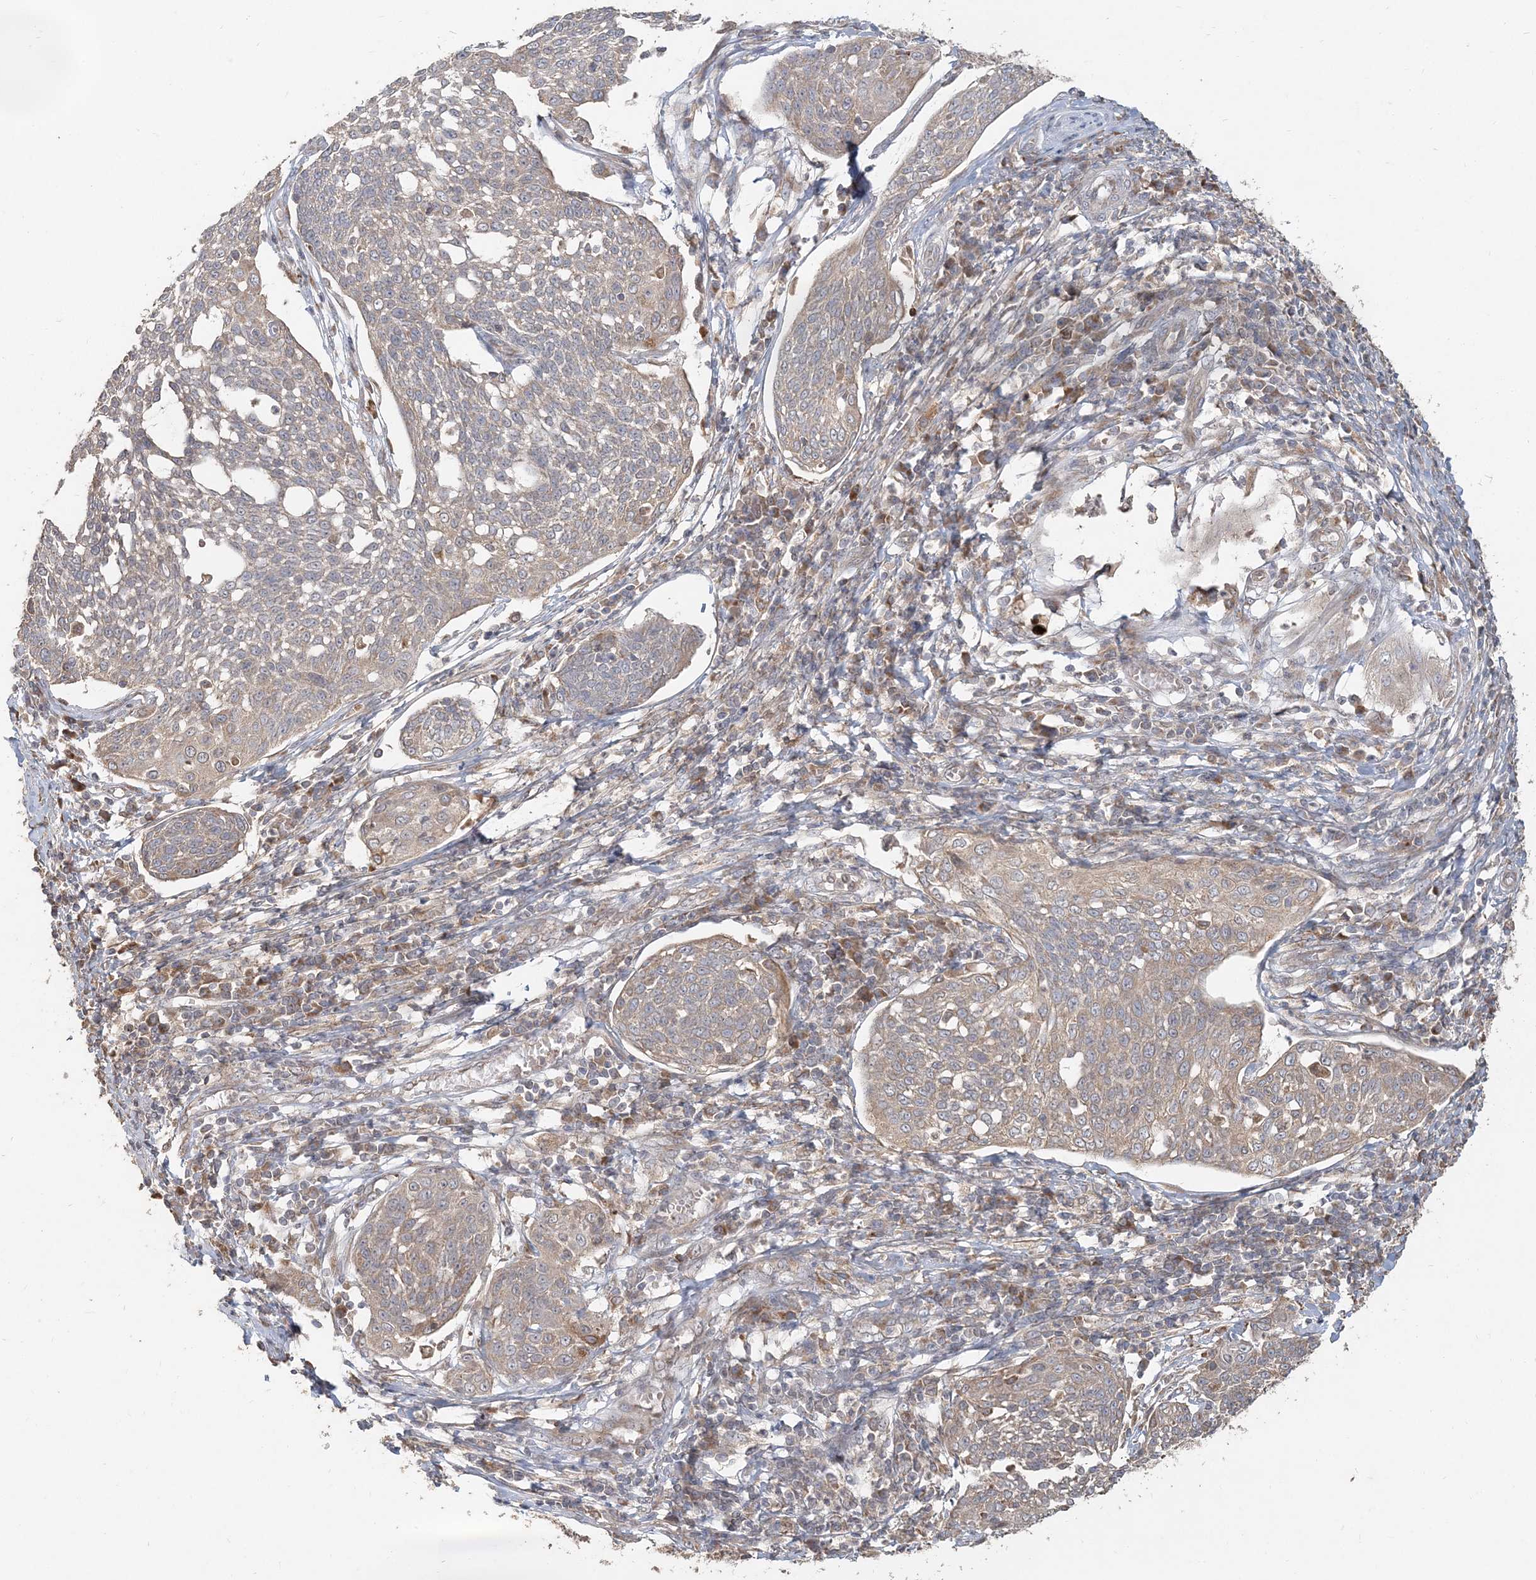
{"staining": {"intensity": "weak", "quantity": "<25%", "location": "cytoplasmic/membranous"}, "tissue": "cervical cancer", "cell_type": "Tumor cells", "image_type": "cancer", "snomed": [{"axis": "morphology", "description": "Squamous cell carcinoma, NOS"}, {"axis": "topography", "description": "Cervix"}], "caption": "Immunohistochemistry (IHC) image of neoplastic tissue: squamous cell carcinoma (cervical) stained with DAB (3,3'-diaminobenzidine) displays no significant protein expression in tumor cells. (DAB (3,3'-diaminobenzidine) immunohistochemistry, high magnification).", "gene": "RAB14", "patient": {"sex": "female", "age": 34}}